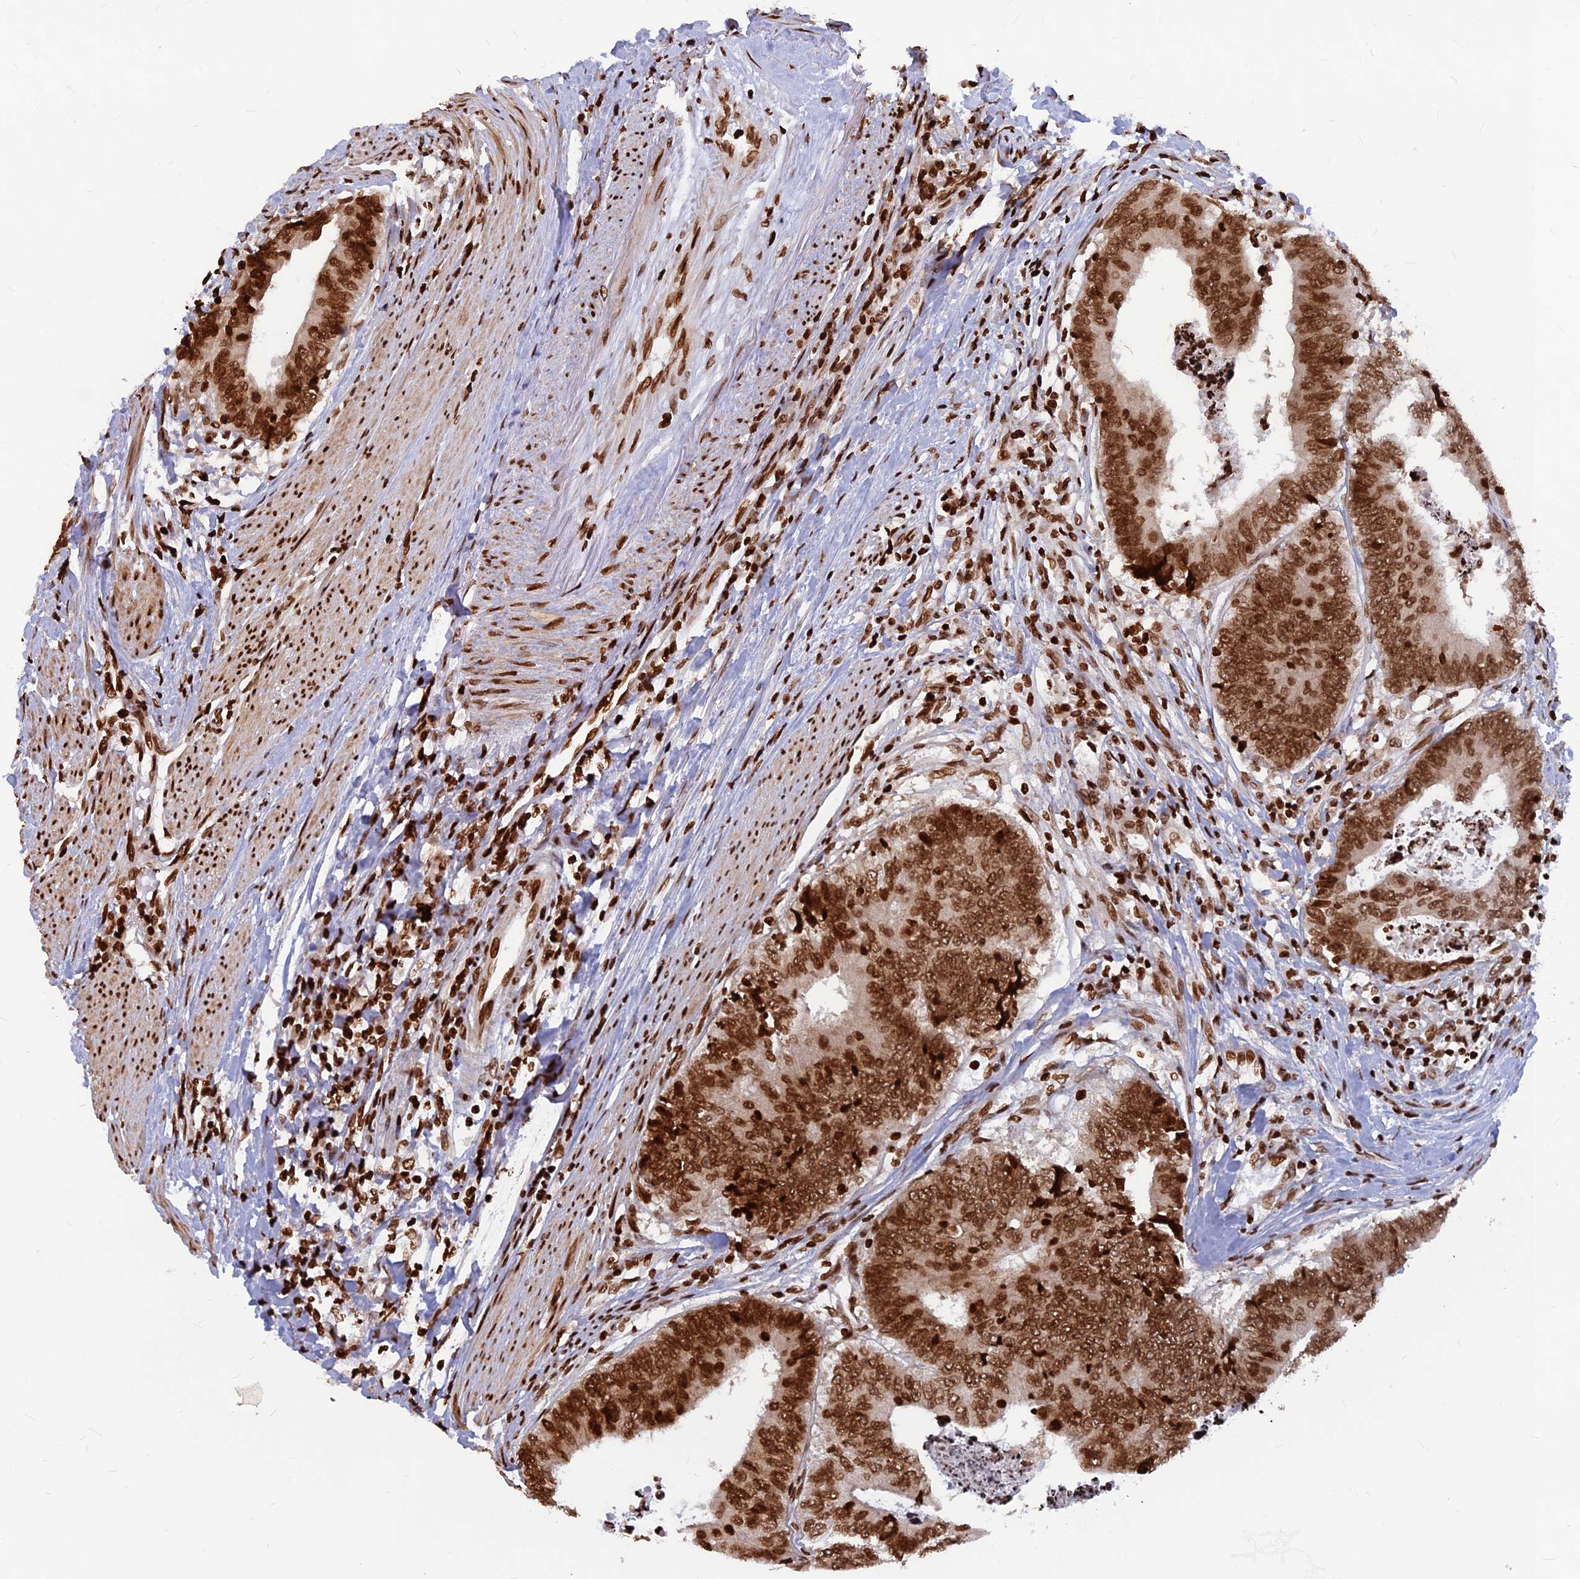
{"staining": {"intensity": "strong", "quantity": ">75%", "location": "nuclear"}, "tissue": "colorectal cancer", "cell_type": "Tumor cells", "image_type": "cancer", "snomed": [{"axis": "morphology", "description": "Adenocarcinoma, NOS"}, {"axis": "topography", "description": "Rectum"}], "caption": "Protein staining of colorectal adenocarcinoma tissue shows strong nuclear expression in approximately >75% of tumor cells.", "gene": "TET2", "patient": {"sex": "male", "age": 84}}